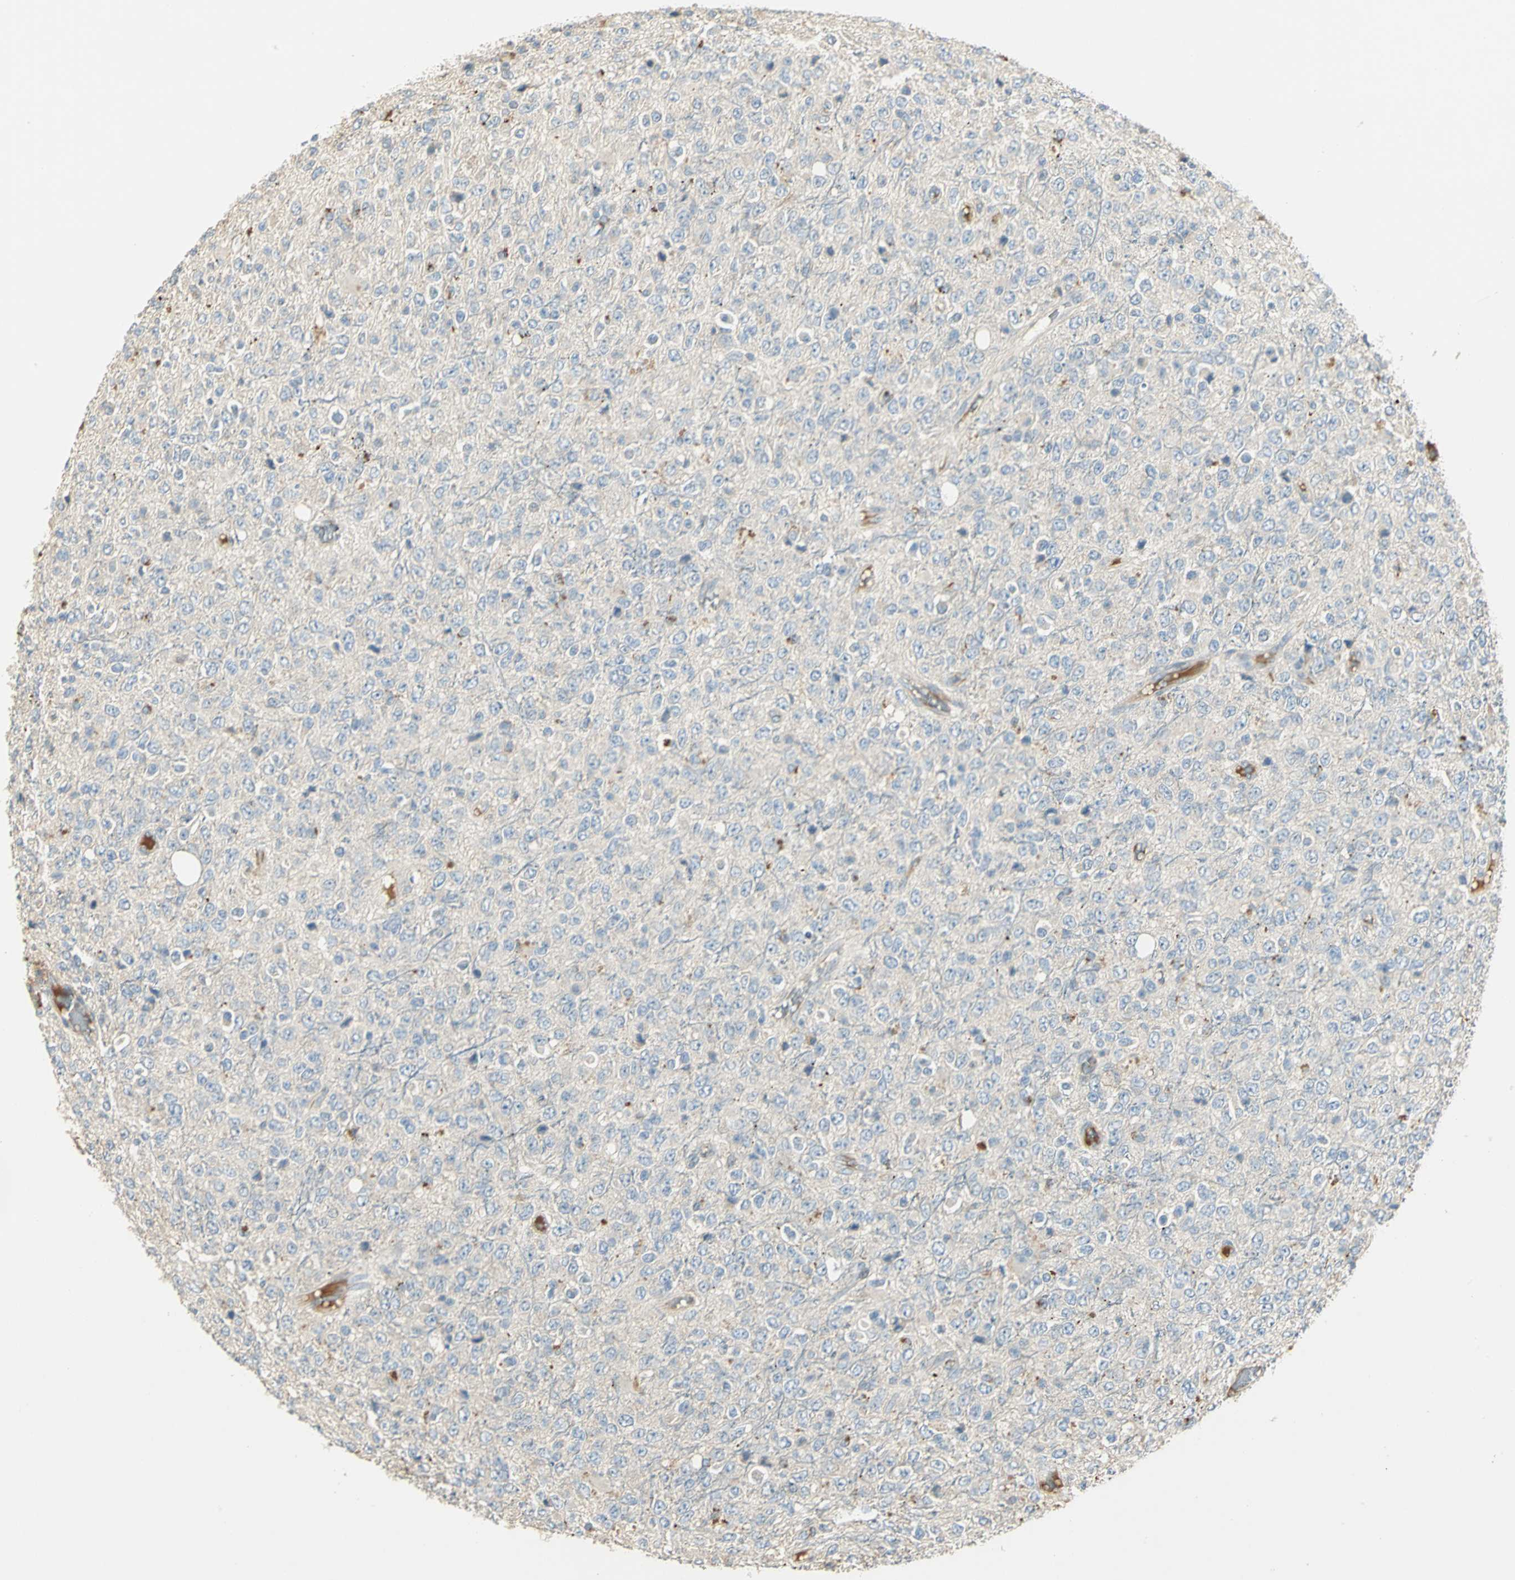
{"staining": {"intensity": "negative", "quantity": "none", "location": "none"}, "tissue": "glioma", "cell_type": "Tumor cells", "image_type": "cancer", "snomed": [{"axis": "morphology", "description": "Glioma, malignant, High grade"}, {"axis": "topography", "description": "pancreas cauda"}], "caption": "Glioma stained for a protein using immunohistochemistry demonstrates no positivity tumor cells.", "gene": "PROC", "patient": {"sex": "male", "age": 60}}